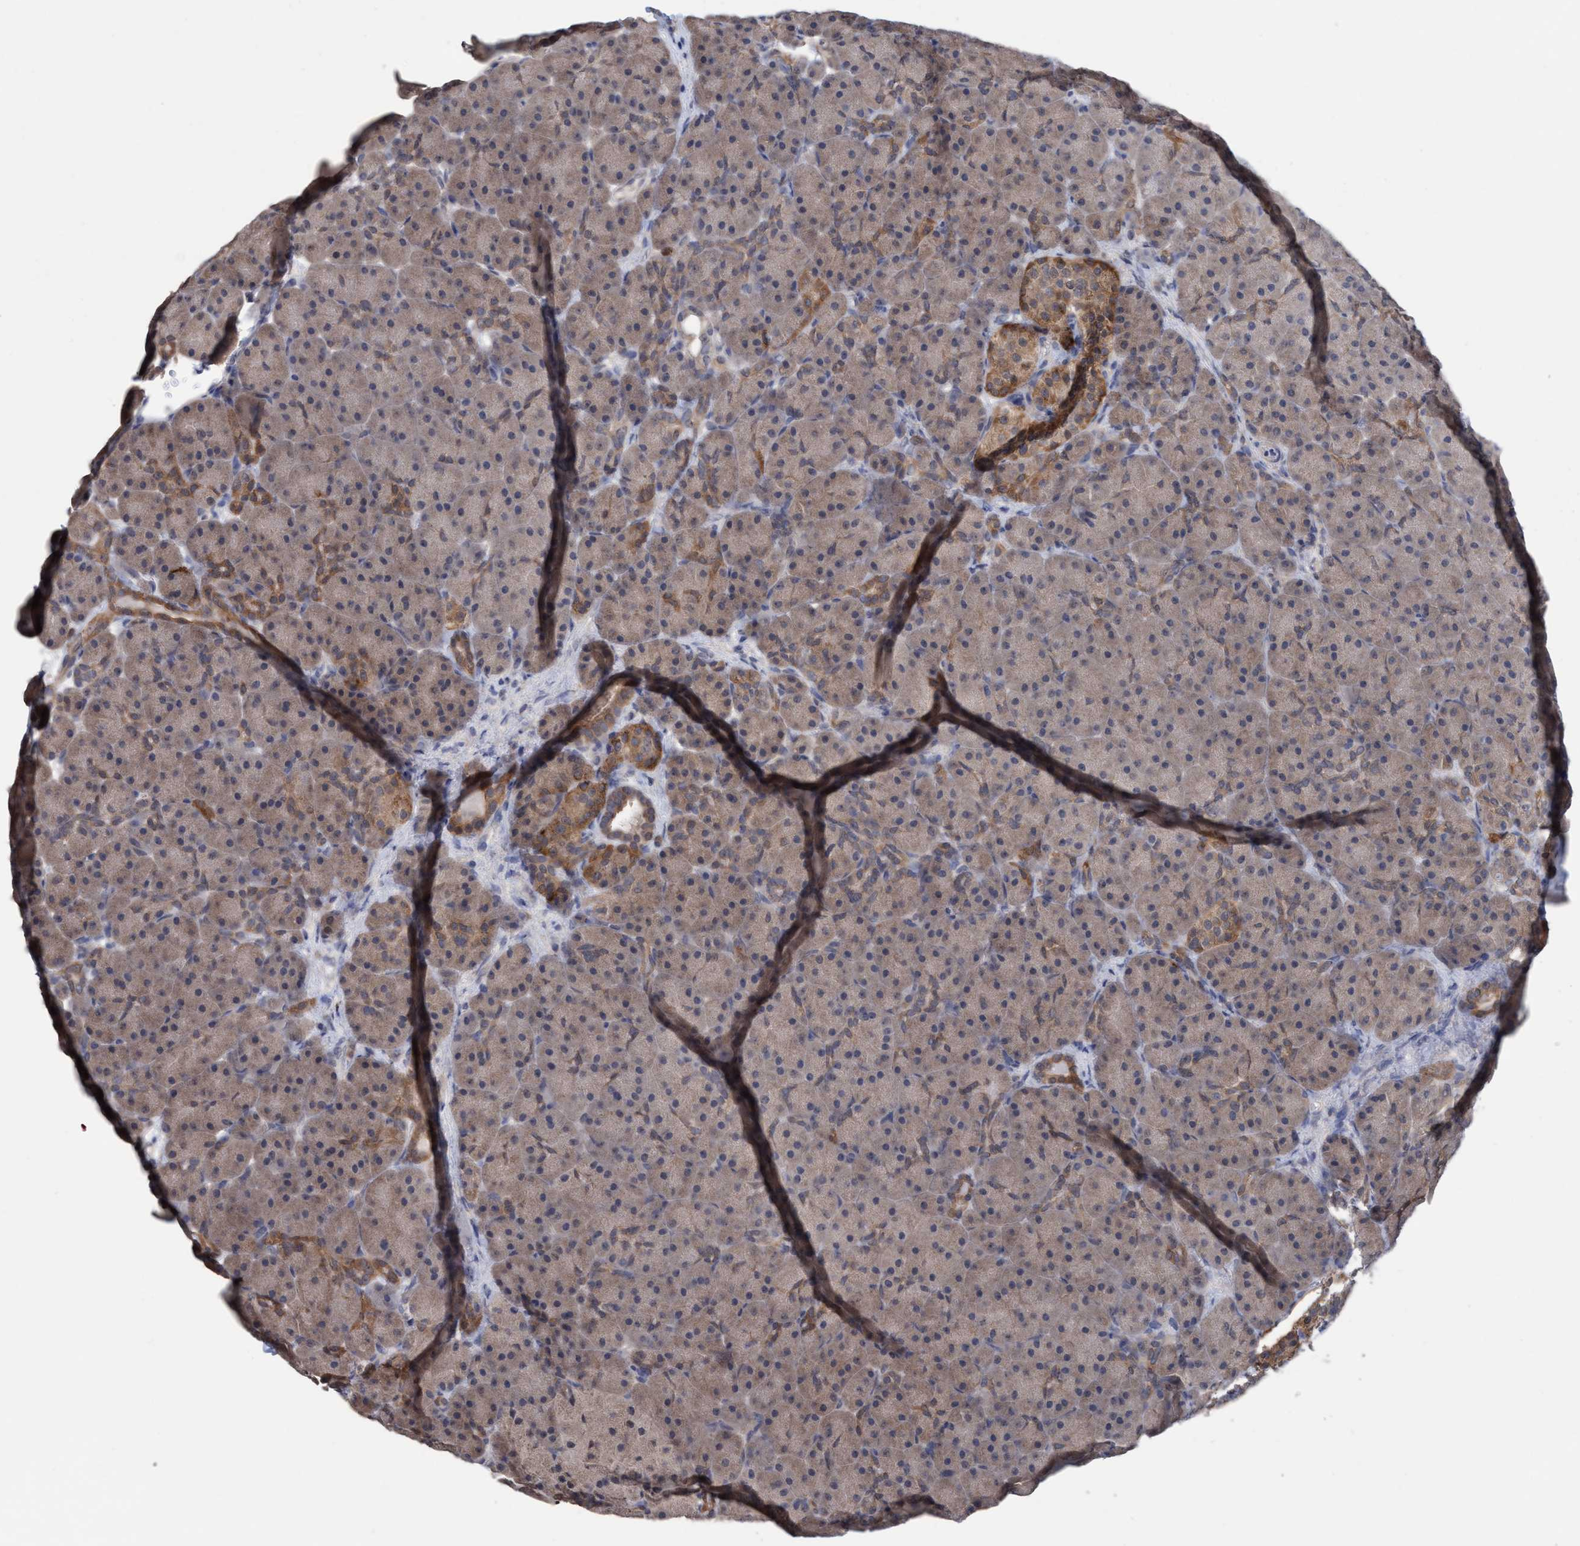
{"staining": {"intensity": "weak", "quantity": ">75%", "location": "cytoplasmic/membranous"}, "tissue": "pancreas", "cell_type": "Exocrine glandular cells", "image_type": "normal", "snomed": [{"axis": "morphology", "description": "Normal tissue, NOS"}, {"axis": "topography", "description": "Pancreas"}], "caption": "Exocrine glandular cells display weak cytoplasmic/membranous expression in about >75% of cells in normal pancreas.", "gene": "GLOD4", "patient": {"sex": "male", "age": 66}}